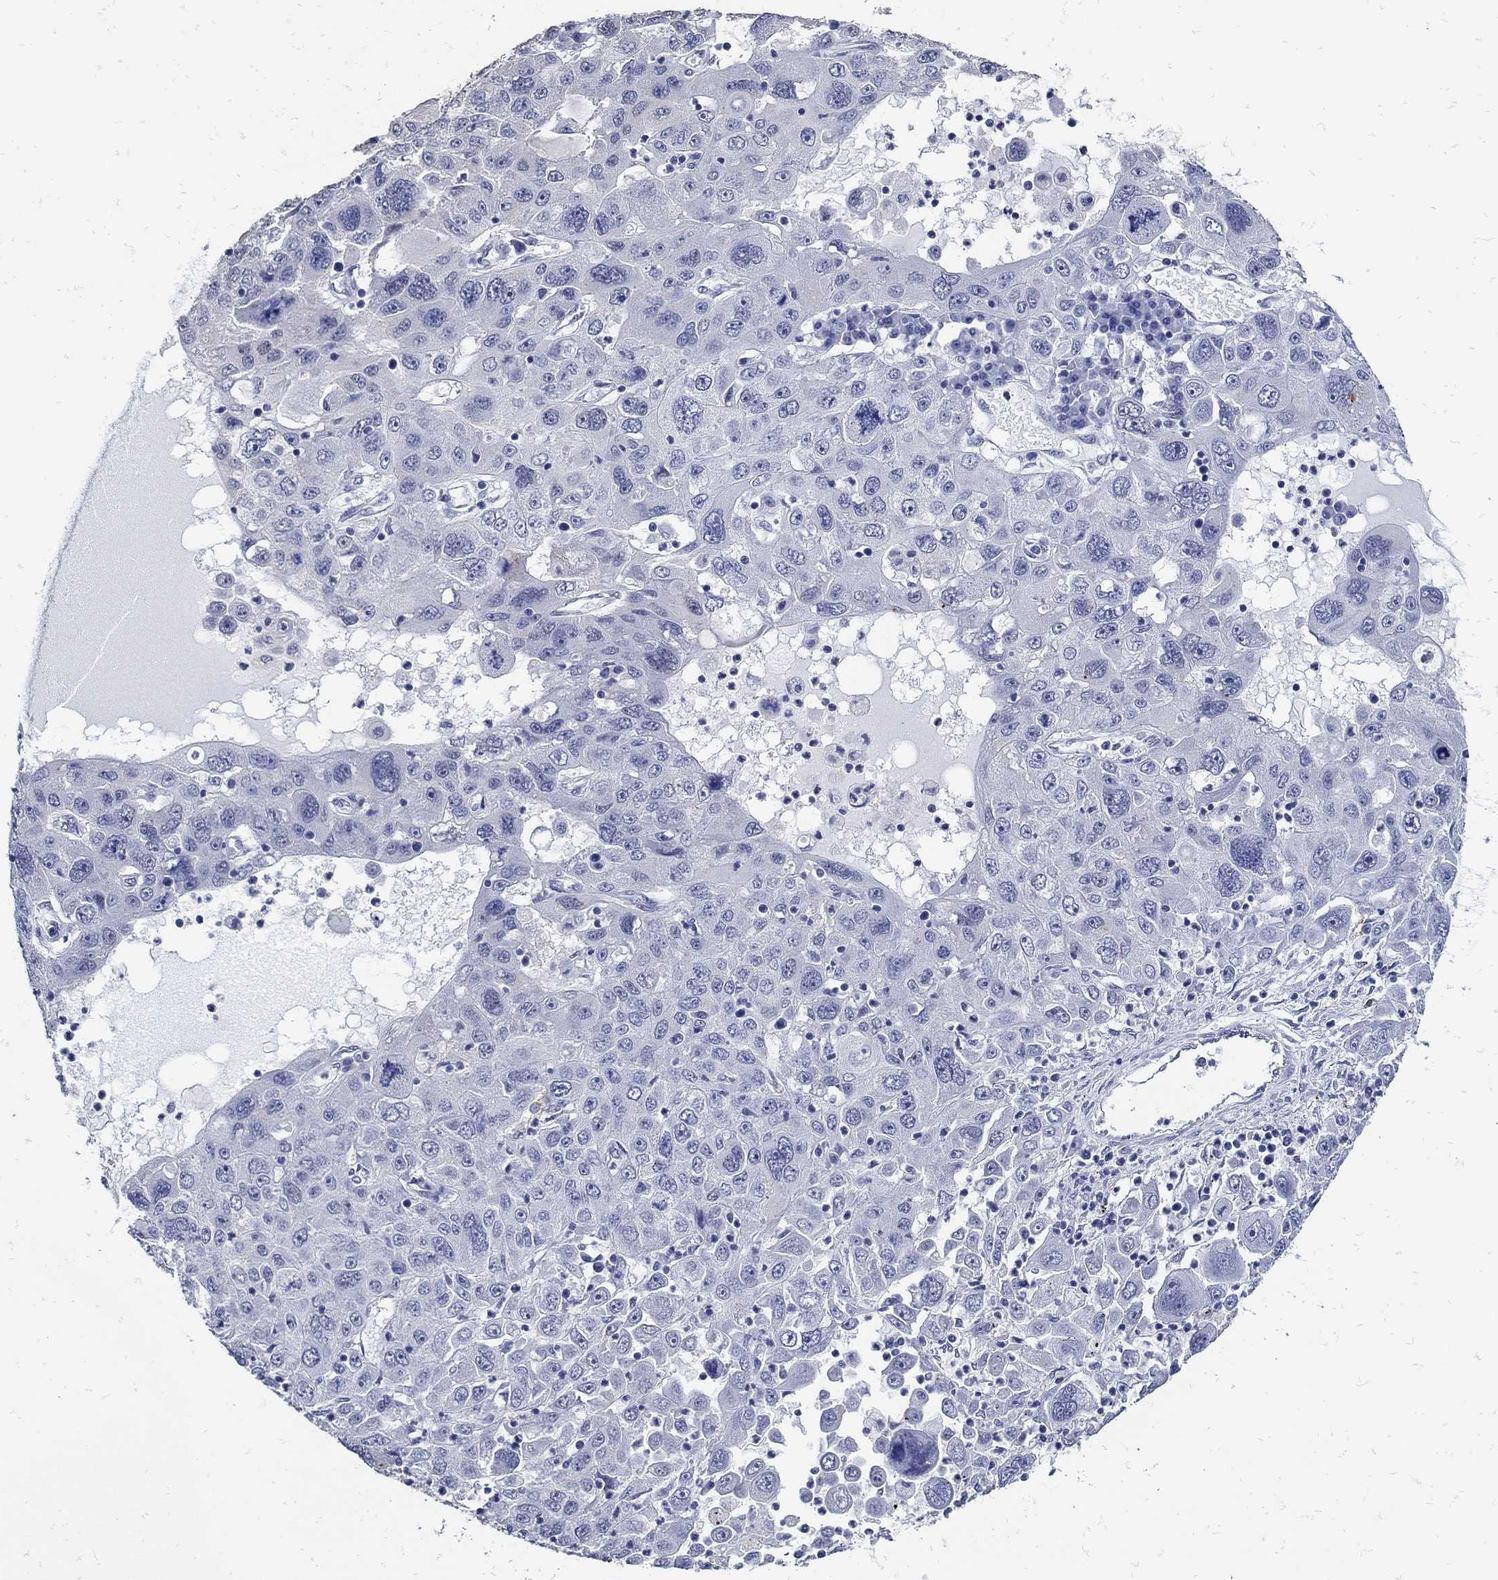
{"staining": {"intensity": "negative", "quantity": "none", "location": "none"}, "tissue": "stomach cancer", "cell_type": "Tumor cells", "image_type": "cancer", "snomed": [{"axis": "morphology", "description": "Adenocarcinoma, NOS"}, {"axis": "topography", "description": "Stomach"}], "caption": "Protein analysis of adenocarcinoma (stomach) exhibits no significant positivity in tumor cells.", "gene": "KCNN3", "patient": {"sex": "male", "age": 56}}